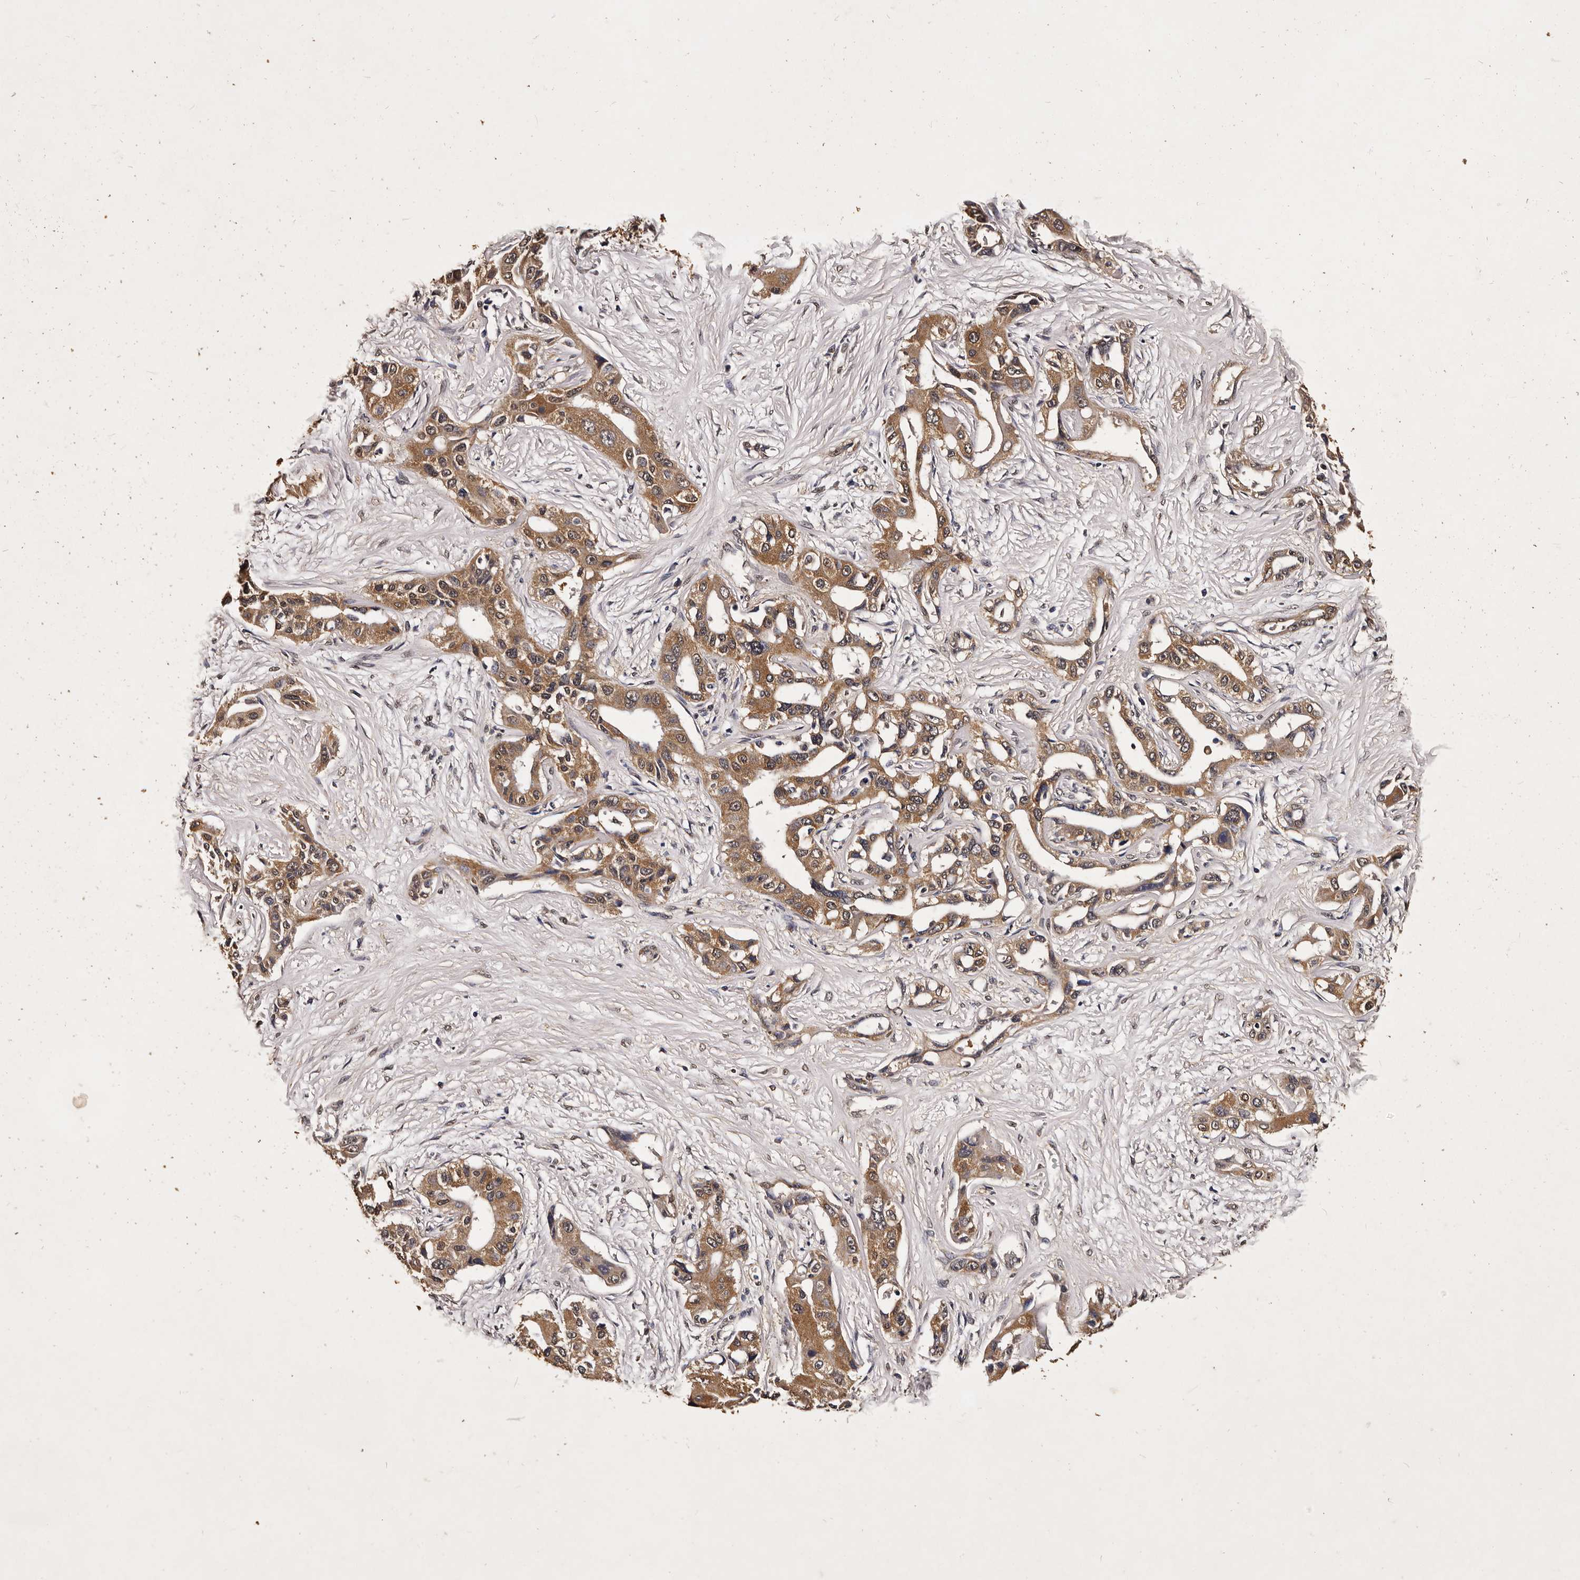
{"staining": {"intensity": "moderate", "quantity": "25%-75%", "location": "cytoplasmic/membranous"}, "tissue": "liver cancer", "cell_type": "Tumor cells", "image_type": "cancer", "snomed": [{"axis": "morphology", "description": "Cholangiocarcinoma"}, {"axis": "topography", "description": "Liver"}], "caption": "DAB (3,3'-diaminobenzidine) immunohistochemical staining of human cholangiocarcinoma (liver) demonstrates moderate cytoplasmic/membranous protein positivity in approximately 25%-75% of tumor cells.", "gene": "PARS2", "patient": {"sex": "male", "age": 59}}